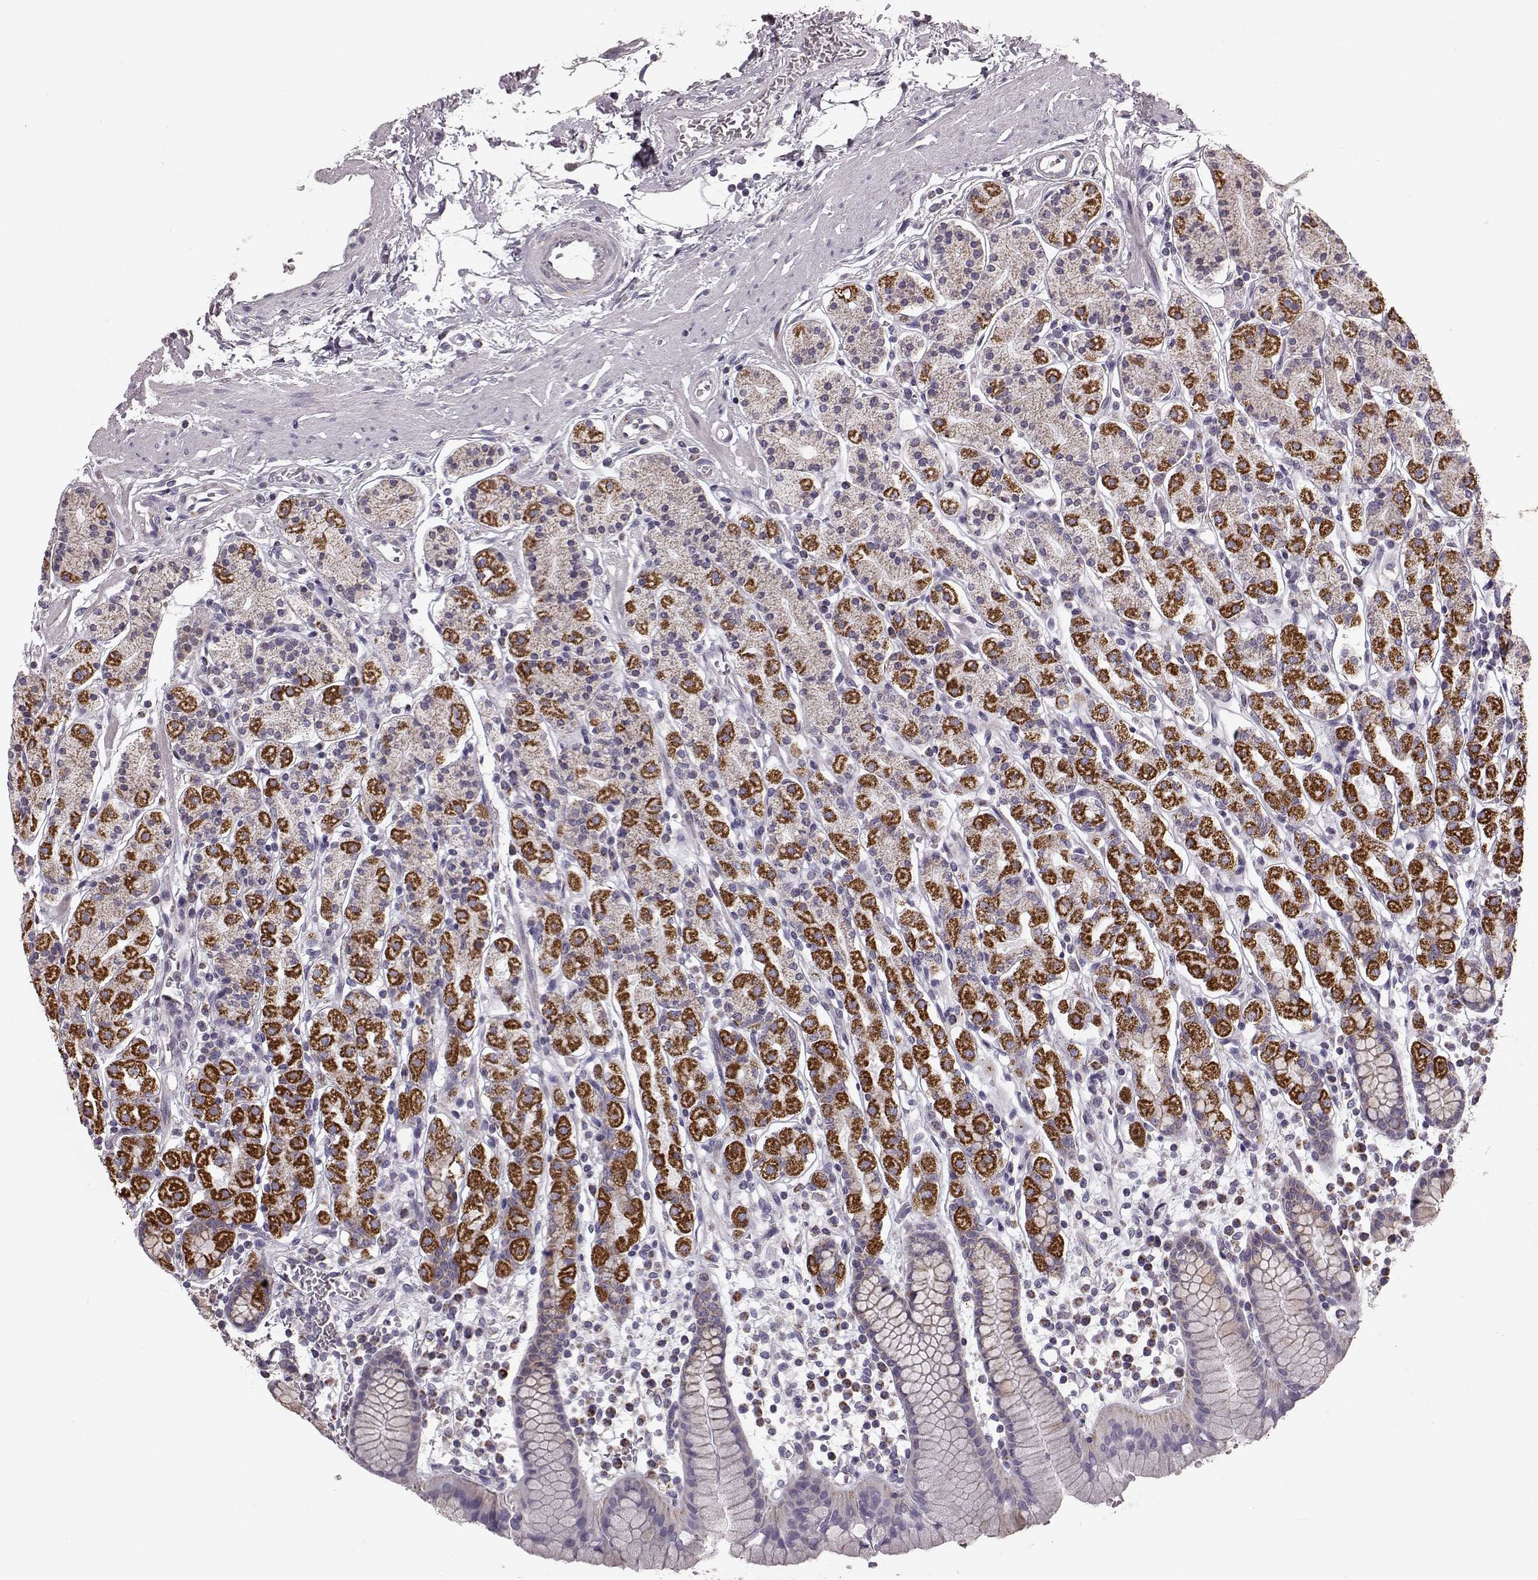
{"staining": {"intensity": "strong", "quantity": "25%-75%", "location": "cytoplasmic/membranous"}, "tissue": "stomach", "cell_type": "Glandular cells", "image_type": "normal", "snomed": [{"axis": "morphology", "description": "Normal tissue, NOS"}, {"axis": "topography", "description": "Stomach, upper"}, {"axis": "topography", "description": "Stomach"}], "caption": "Protein expression analysis of benign human stomach reveals strong cytoplasmic/membranous staining in approximately 25%-75% of glandular cells. Ihc stains the protein of interest in brown and the nuclei are stained blue.", "gene": "FAM8A1", "patient": {"sex": "male", "age": 62}}